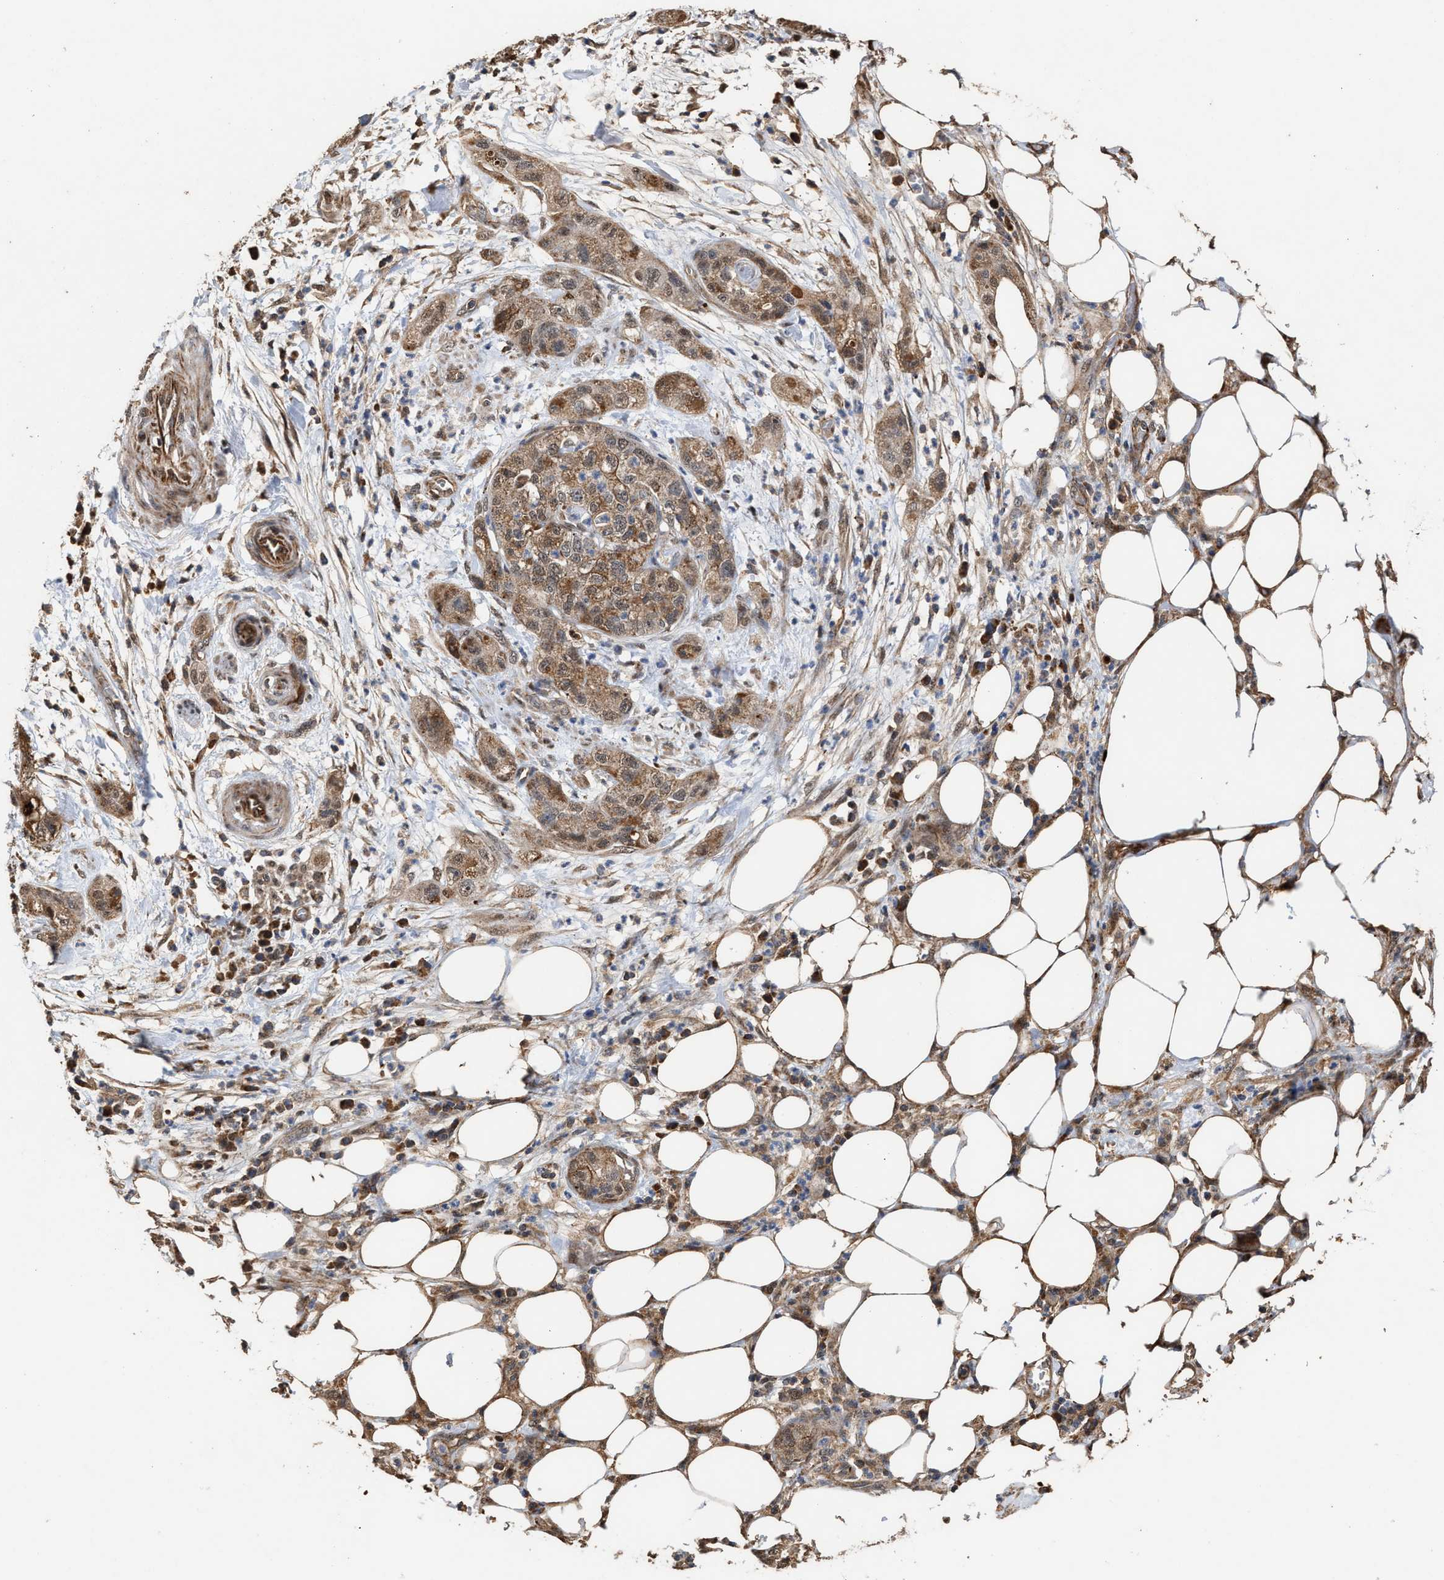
{"staining": {"intensity": "moderate", "quantity": ">75%", "location": "cytoplasmic/membranous"}, "tissue": "pancreatic cancer", "cell_type": "Tumor cells", "image_type": "cancer", "snomed": [{"axis": "morphology", "description": "Adenocarcinoma, NOS"}, {"axis": "topography", "description": "Pancreas"}], "caption": "High-magnification brightfield microscopy of pancreatic cancer (adenocarcinoma) stained with DAB (3,3'-diaminobenzidine) (brown) and counterstained with hematoxylin (blue). tumor cells exhibit moderate cytoplasmic/membranous positivity is appreciated in approximately>75% of cells.", "gene": "ZNHIT6", "patient": {"sex": "female", "age": 78}}